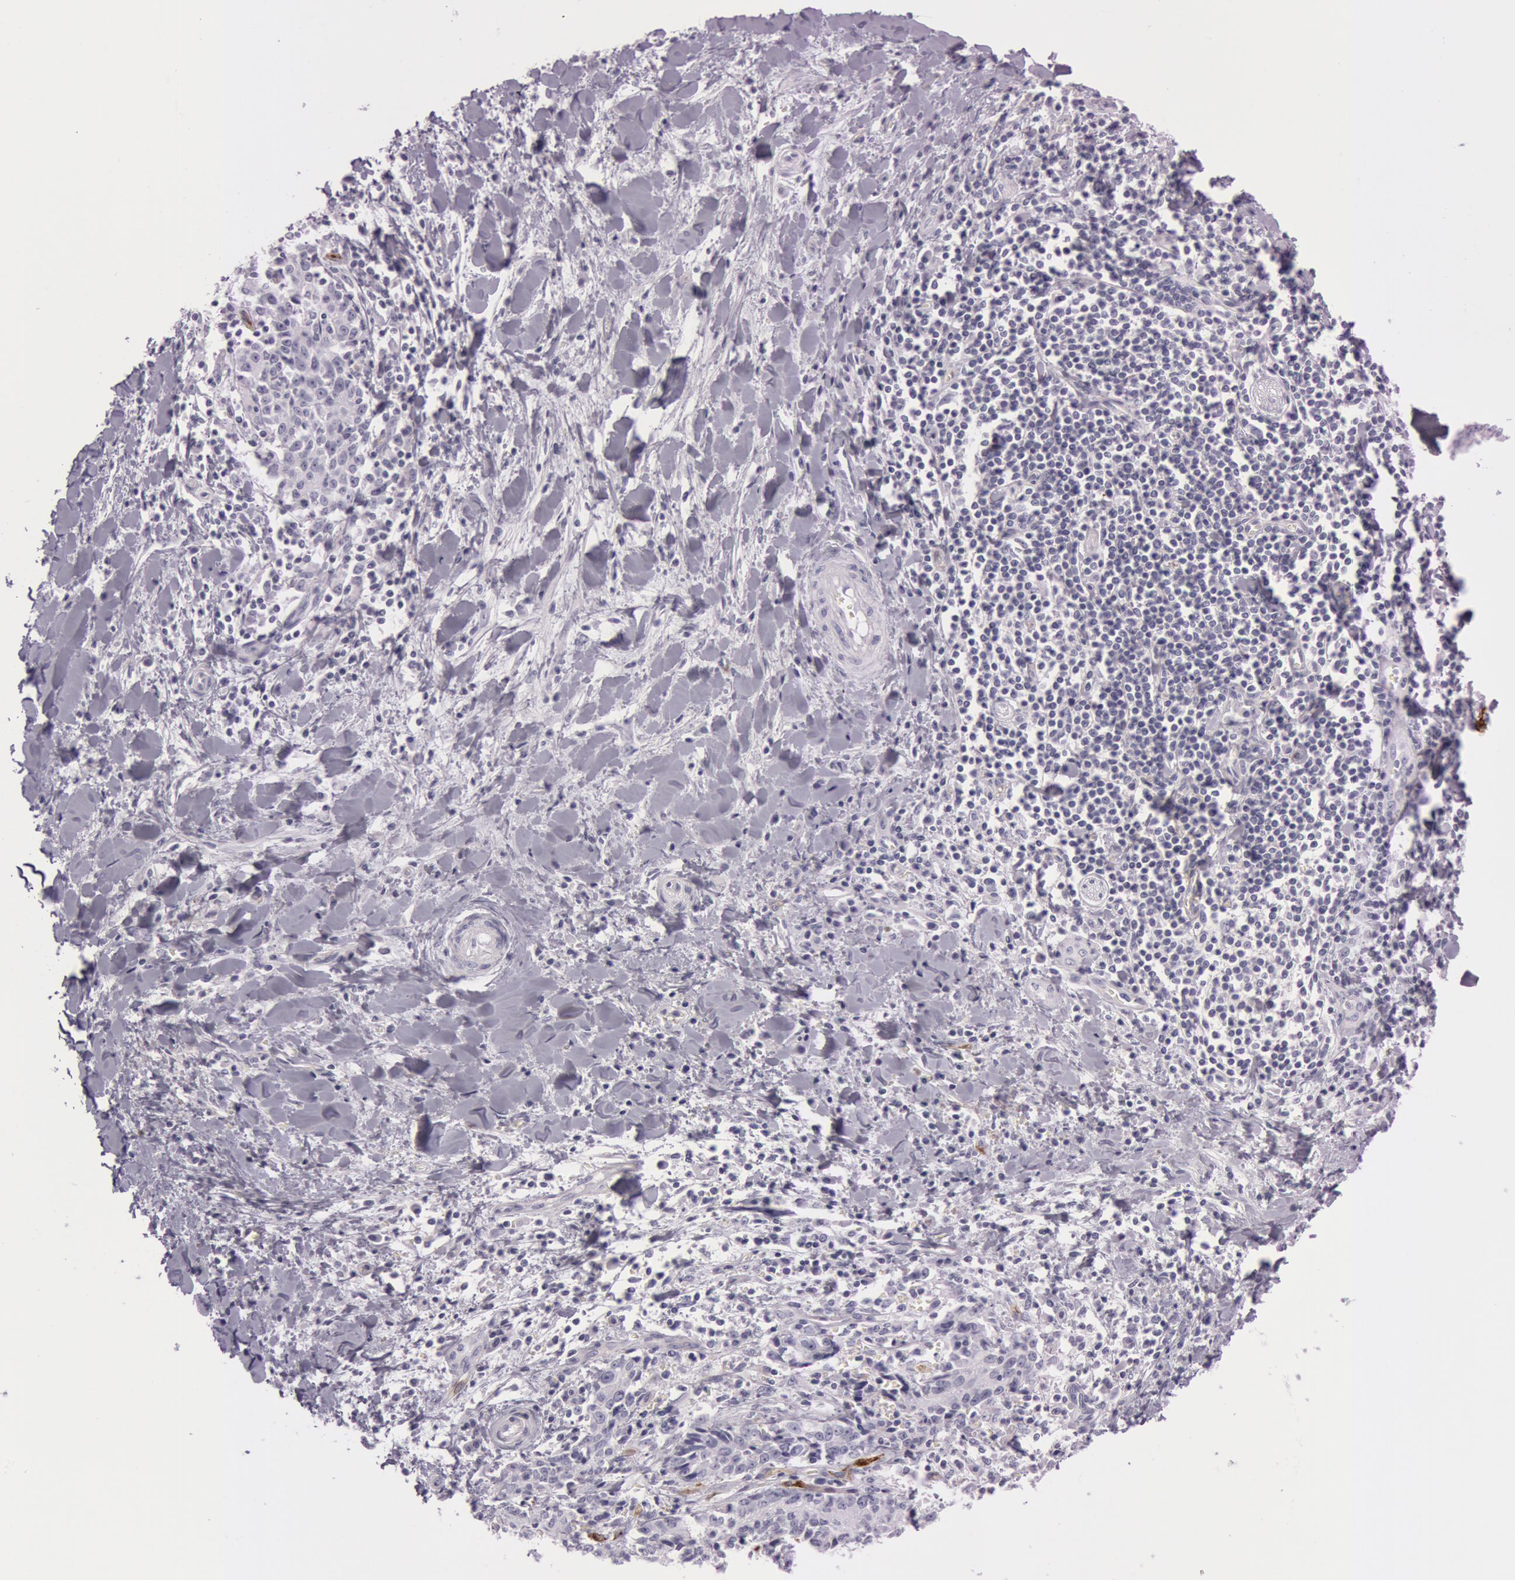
{"staining": {"intensity": "negative", "quantity": "none", "location": "none"}, "tissue": "liver cancer", "cell_type": "Tumor cells", "image_type": "cancer", "snomed": [{"axis": "morphology", "description": "Cholangiocarcinoma"}, {"axis": "topography", "description": "Liver"}], "caption": "Tumor cells are negative for brown protein staining in liver cholangiocarcinoma.", "gene": "FOLH1", "patient": {"sex": "male", "age": 57}}